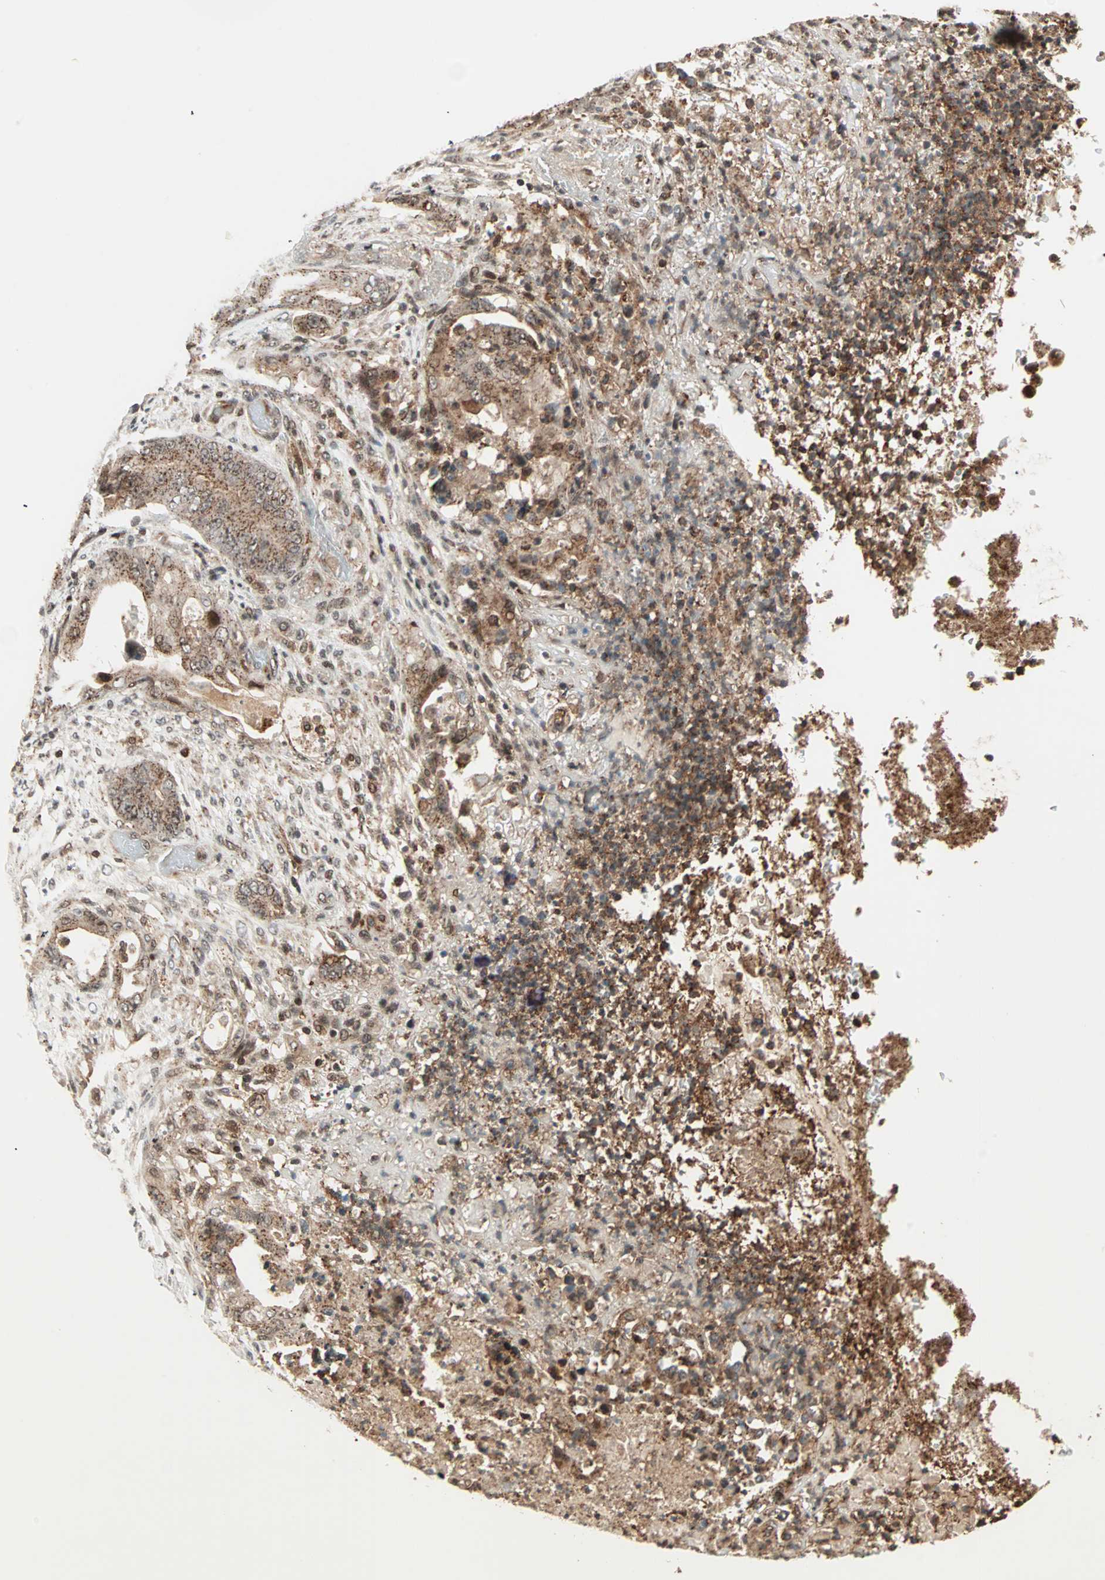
{"staining": {"intensity": "moderate", "quantity": ">75%", "location": "cytoplasmic/membranous,nuclear"}, "tissue": "stomach cancer", "cell_type": "Tumor cells", "image_type": "cancer", "snomed": [{"axis": "morphology", "description": "Adenocarcinoma, NOS"}, {"axis": "topography", "description": "Stomach"}], "caption": "Immunohistochemistry (IHC) (DAB) staining of human adenocarcinoma (stomach) reveals moderate cytoplasmic/membranous and nuclear protein positivity in approximately >75% of tumor cells. The protein of interest is shown in brown color, while the nuclei are stained blue.", "gene": "ZBED9", "patient": {"sex": "female", "age": 73}}